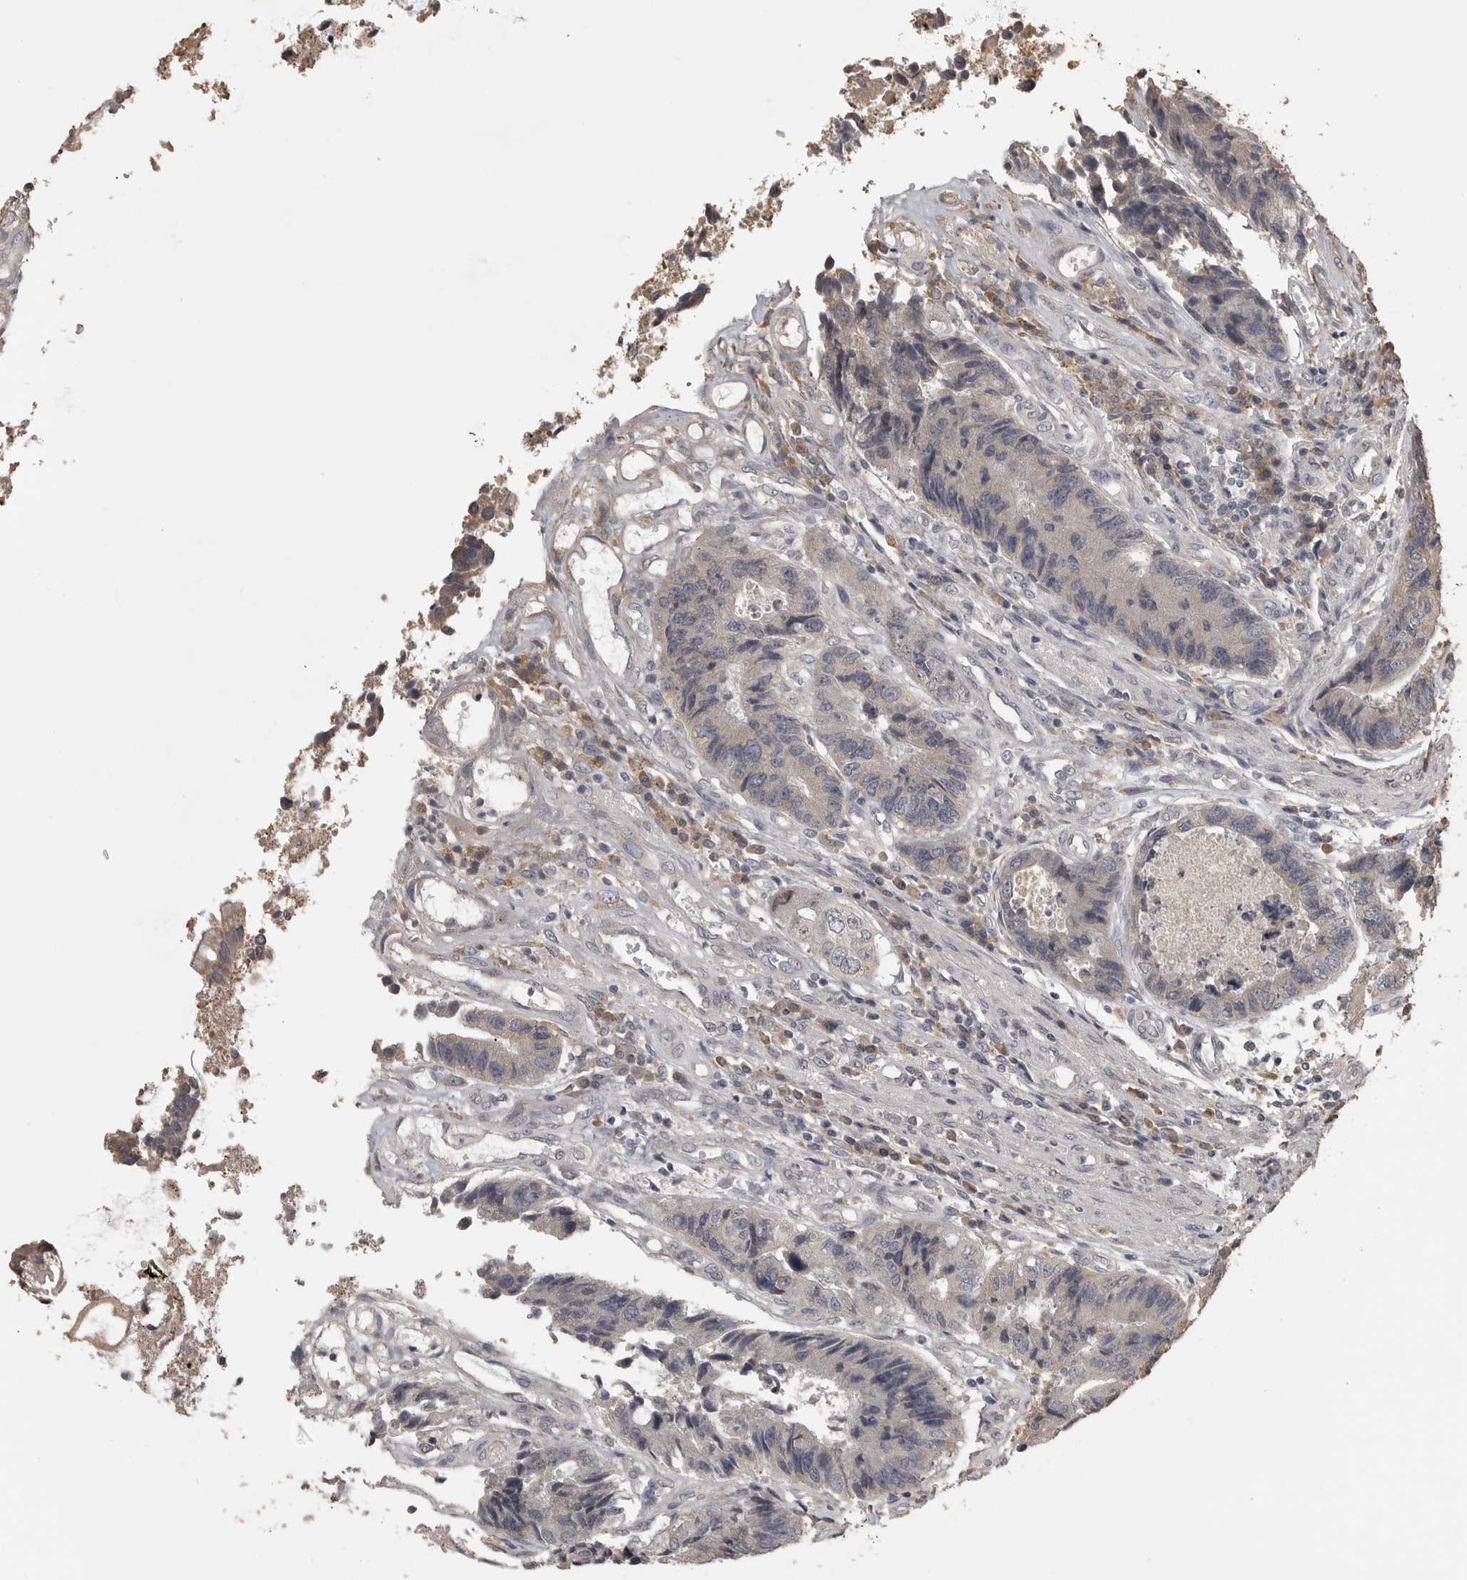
{"staining": {"intensity": "weak", "quantity": "<25%", "location": "cytoplasmic/membranous"}, "tissue": "colorectal cancer", "cell_type": "Tumor cells", "image_type": "cancer", "snomed": [{"axis": "morphology", "description": "Adenocarcinoma, NOS"}, {"axis": "topography", "description": "Rectum"}], "caption": "This micrograph is of colorectal adenocarcinoma stained with immunohistochemistry to label a protein in brown with the nuclei are counter-stained blue. There is no positivity in tumor cells.", "gene": "RAB29", "patient": {"sex": "male", "age": 84}}